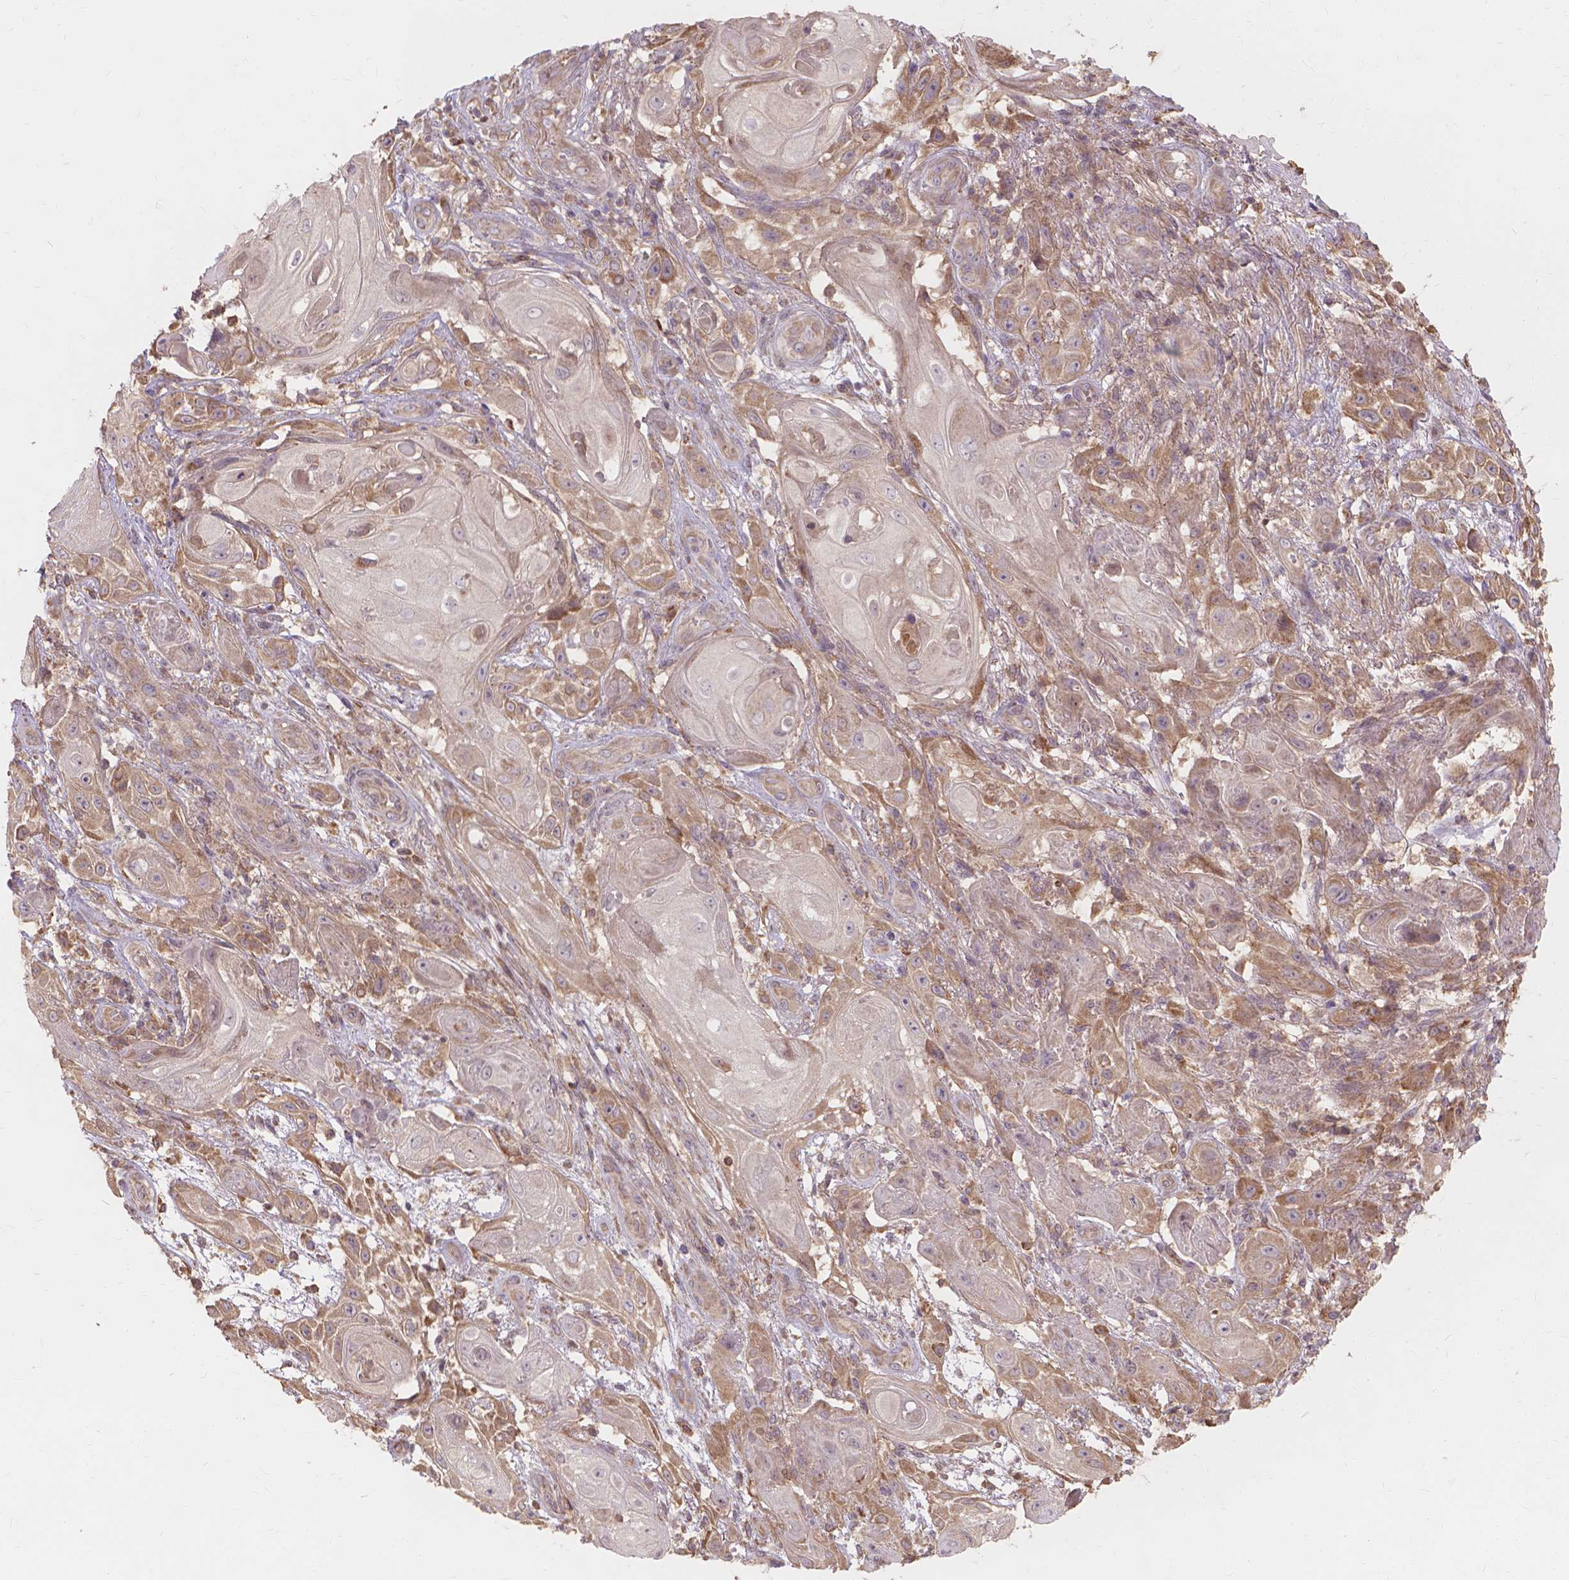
{"staining": {"intensity": "moderate", "quantity": ">75%", "location": "cytoplasmic/membranous"}, "tissue": "skin cancer", "cell_type": "Tumor cells", "image_type": "cancer", "snomed": [{"axis": "morphology", "description": "Squamous cell carcinoma, NOS"}, {"axis": "topography", "description": "Skin"}], "caption": "Skin squamous cell carcinoma tissue demonstrates moderate cytoplasmic/membranous expression in approximately >75% of tumor cells (Stains: DAB (3,3'-diaminobenzidine) in brown, nuclei in blue, Microscopy: brightfield microscopy at high magnification).", "gene": "TAB2", "patient": {"sex": "male", "age": 62}}